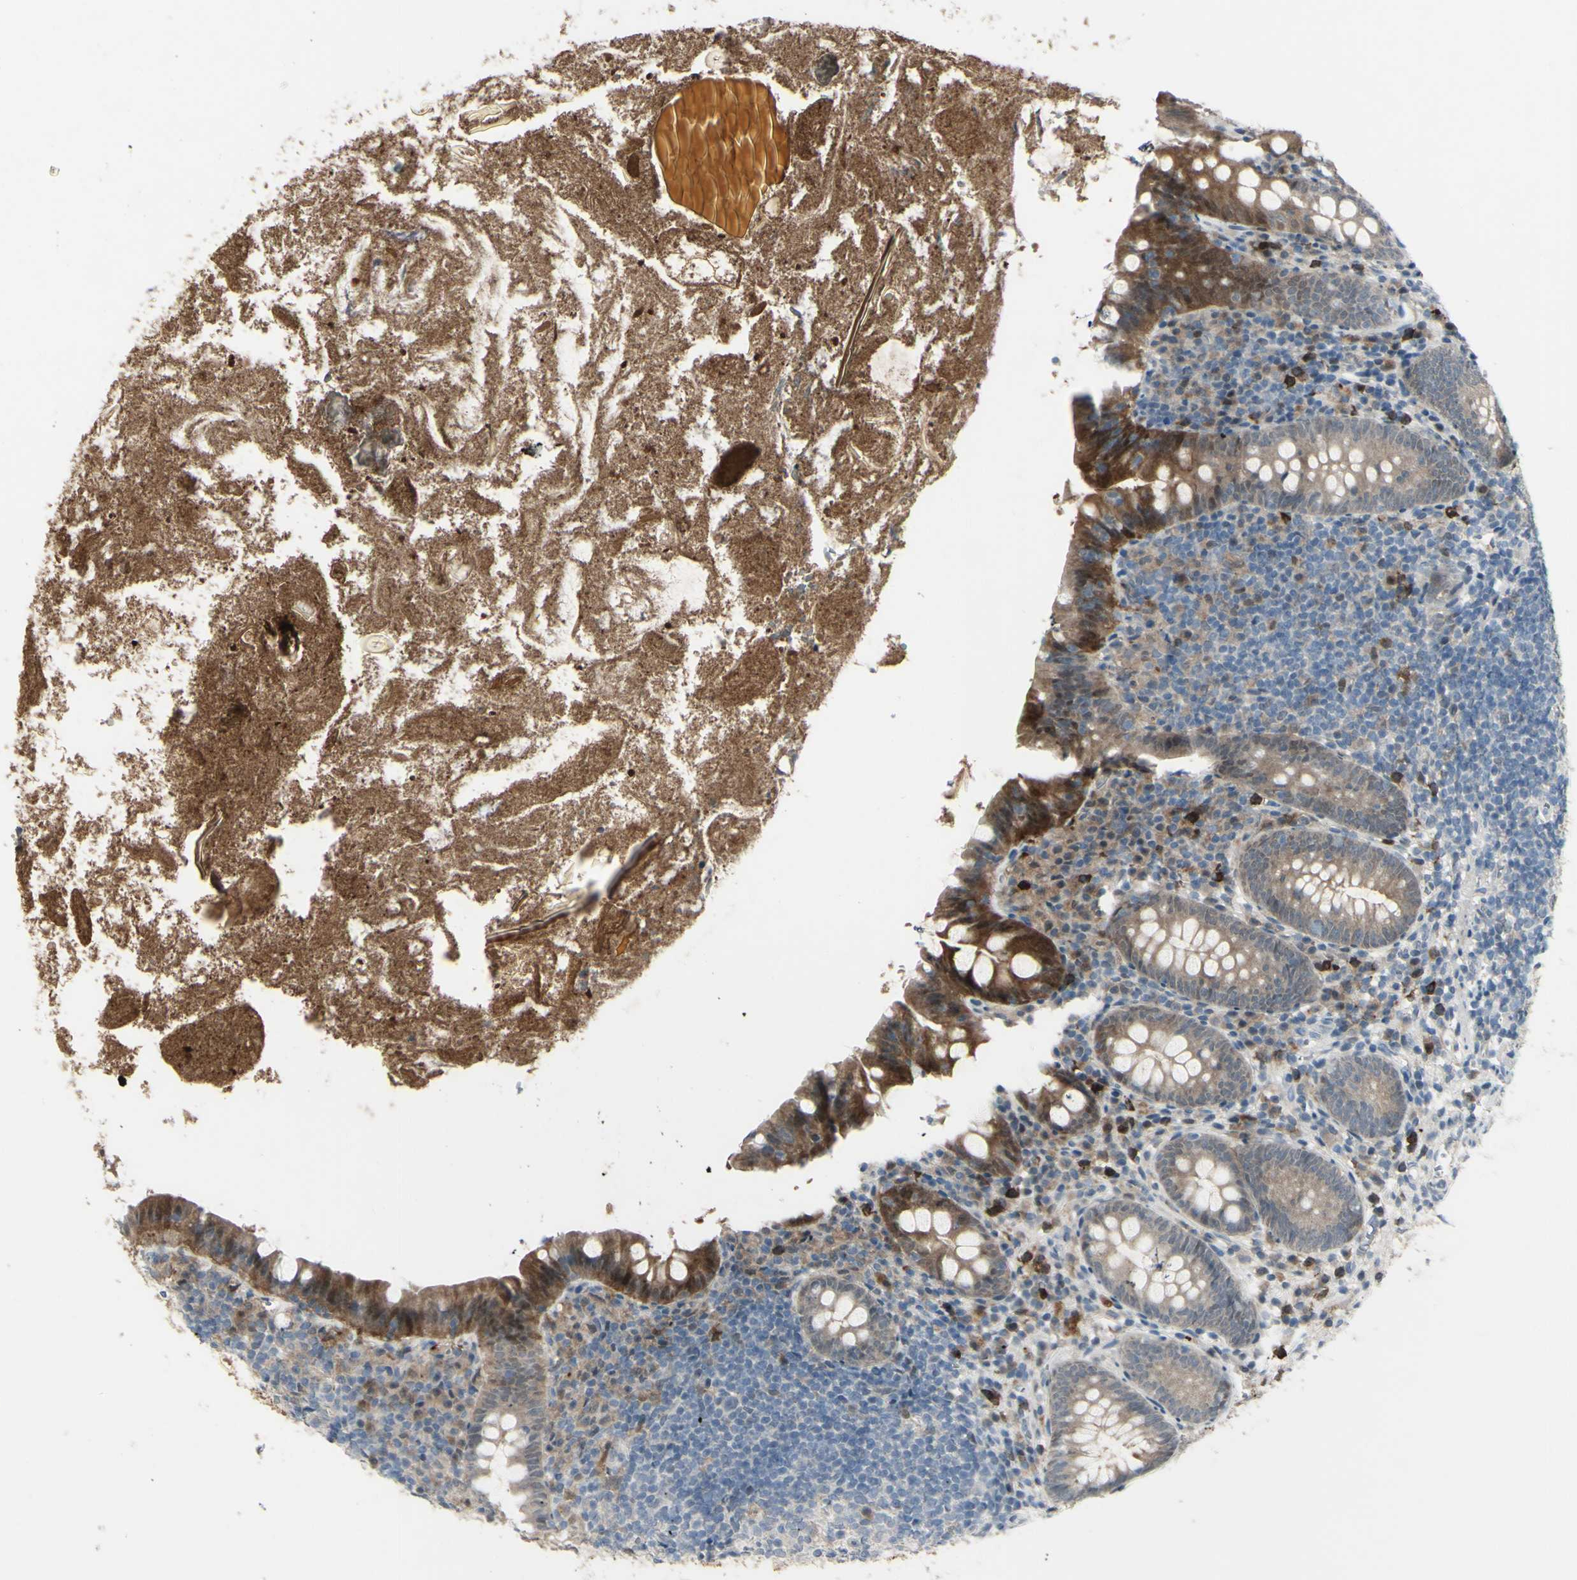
{"staining": {"intensity": "moderate", "quantity": "25%-75%", "location": "cytoplasmic/membranous"}, "tissue": "appendix", "cell_type": "Glandular cells", "image_type": "normal", "snomed": [{"axis": "morphology", "description": "Normal tissue, NOS"}, {"axis": "topography", "description": "Appendix"}], "caption": "Glandular cells show medium levels of moderate cytoplasmic/membranous positivity in approximately 25%-75% of cells in normal human appendix.", "gene": "ETNK1", "patient": {"sex": "male", "age": 52}}